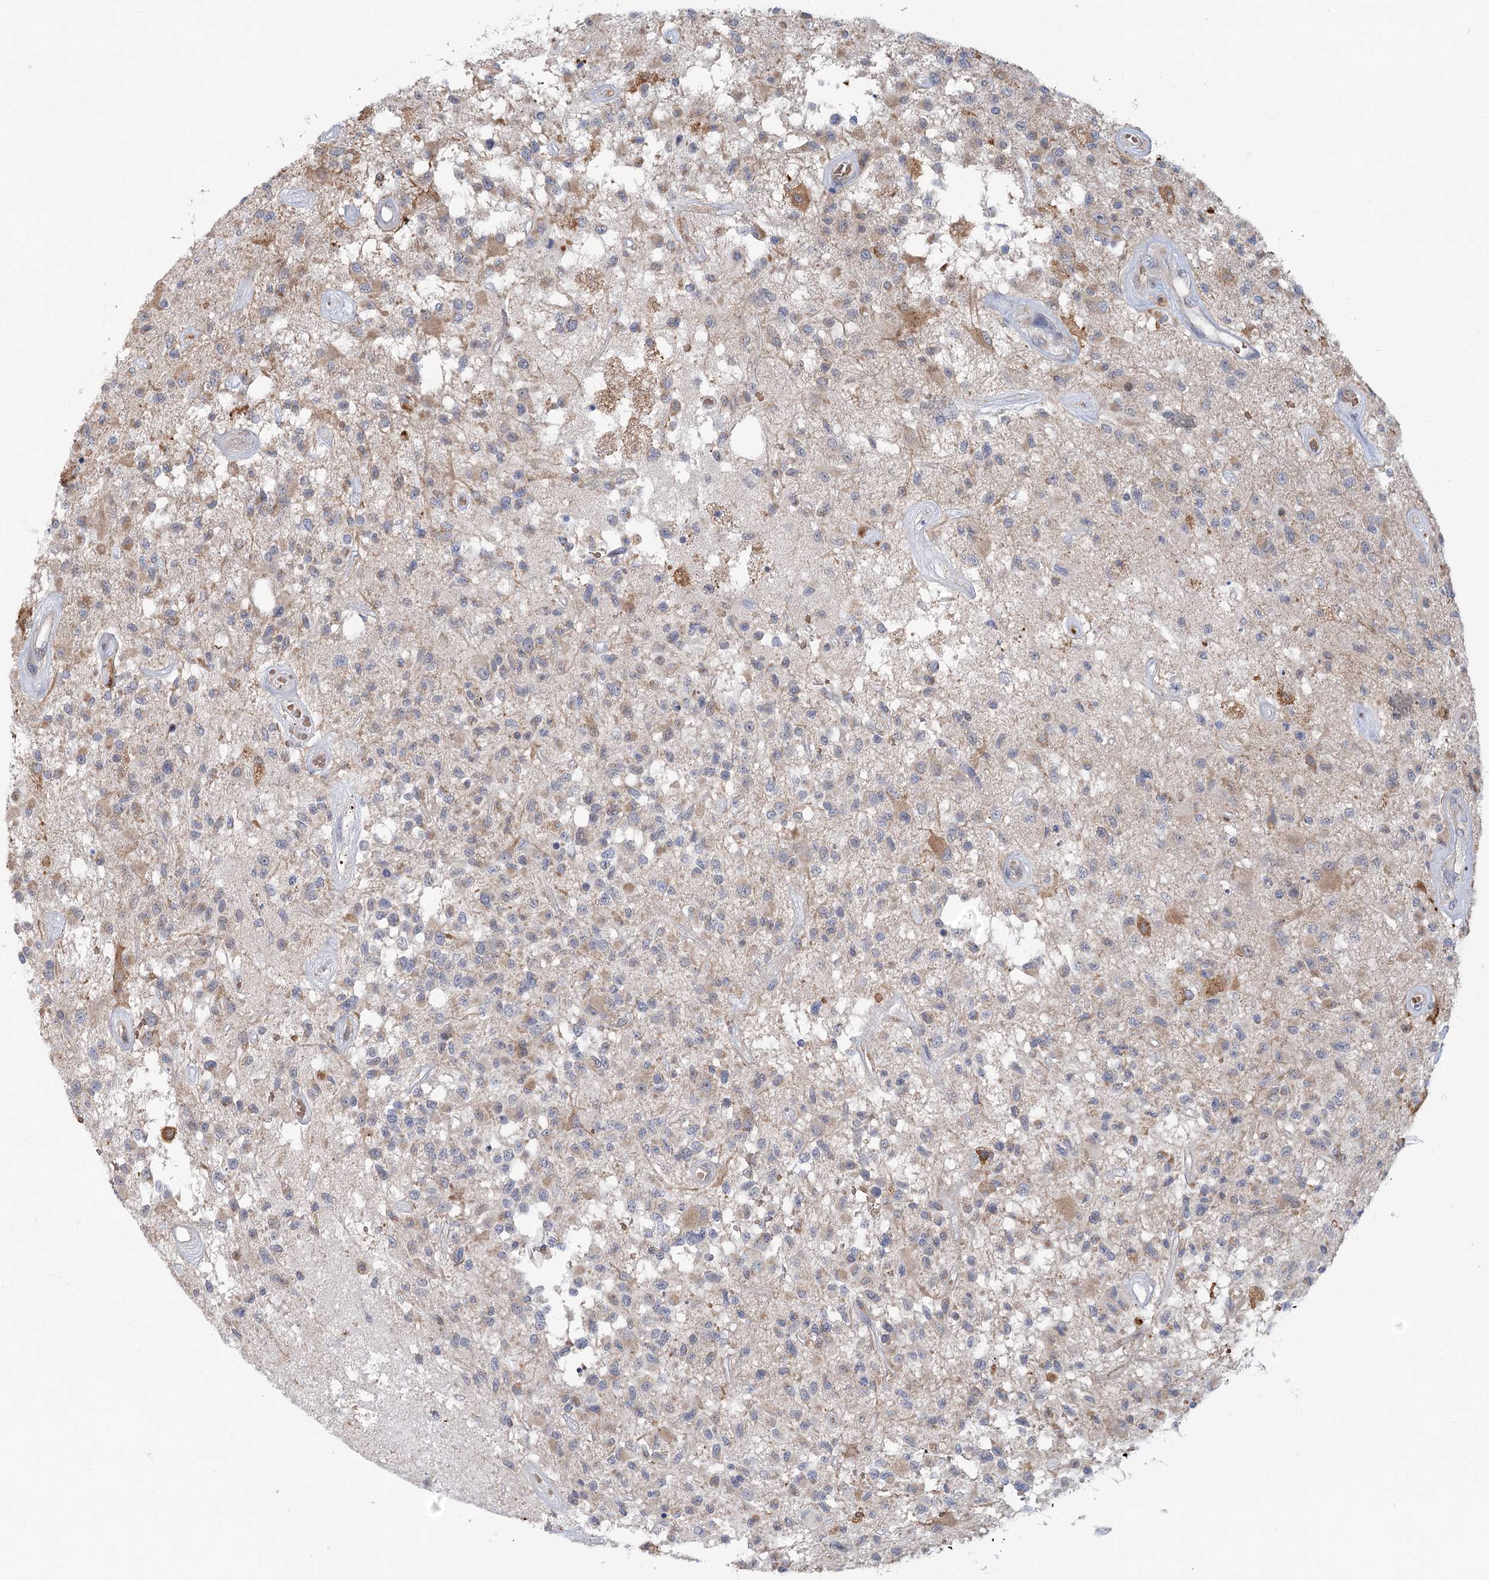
{"staining": {"intensity": "weak", "quantity": "<25%", "location": "cytoplasmic/membranous"}, "tissue": "glioma", "cell_type": "Tumor cells", "image_type": "cancer", "snomed": [{"axis": "morphology", "description": "Glioma, malignant, High grade"}, {"axis": "morphology", "description": "Glioblastoma, NOS"}, {"axis": "topography", "description": "Brain"}], "caption": "Histopathology image shows no significant protein expression in tumor cells of glioma.", "gene": "CIB4", "patient": {"sex": "male", "age": 60}}